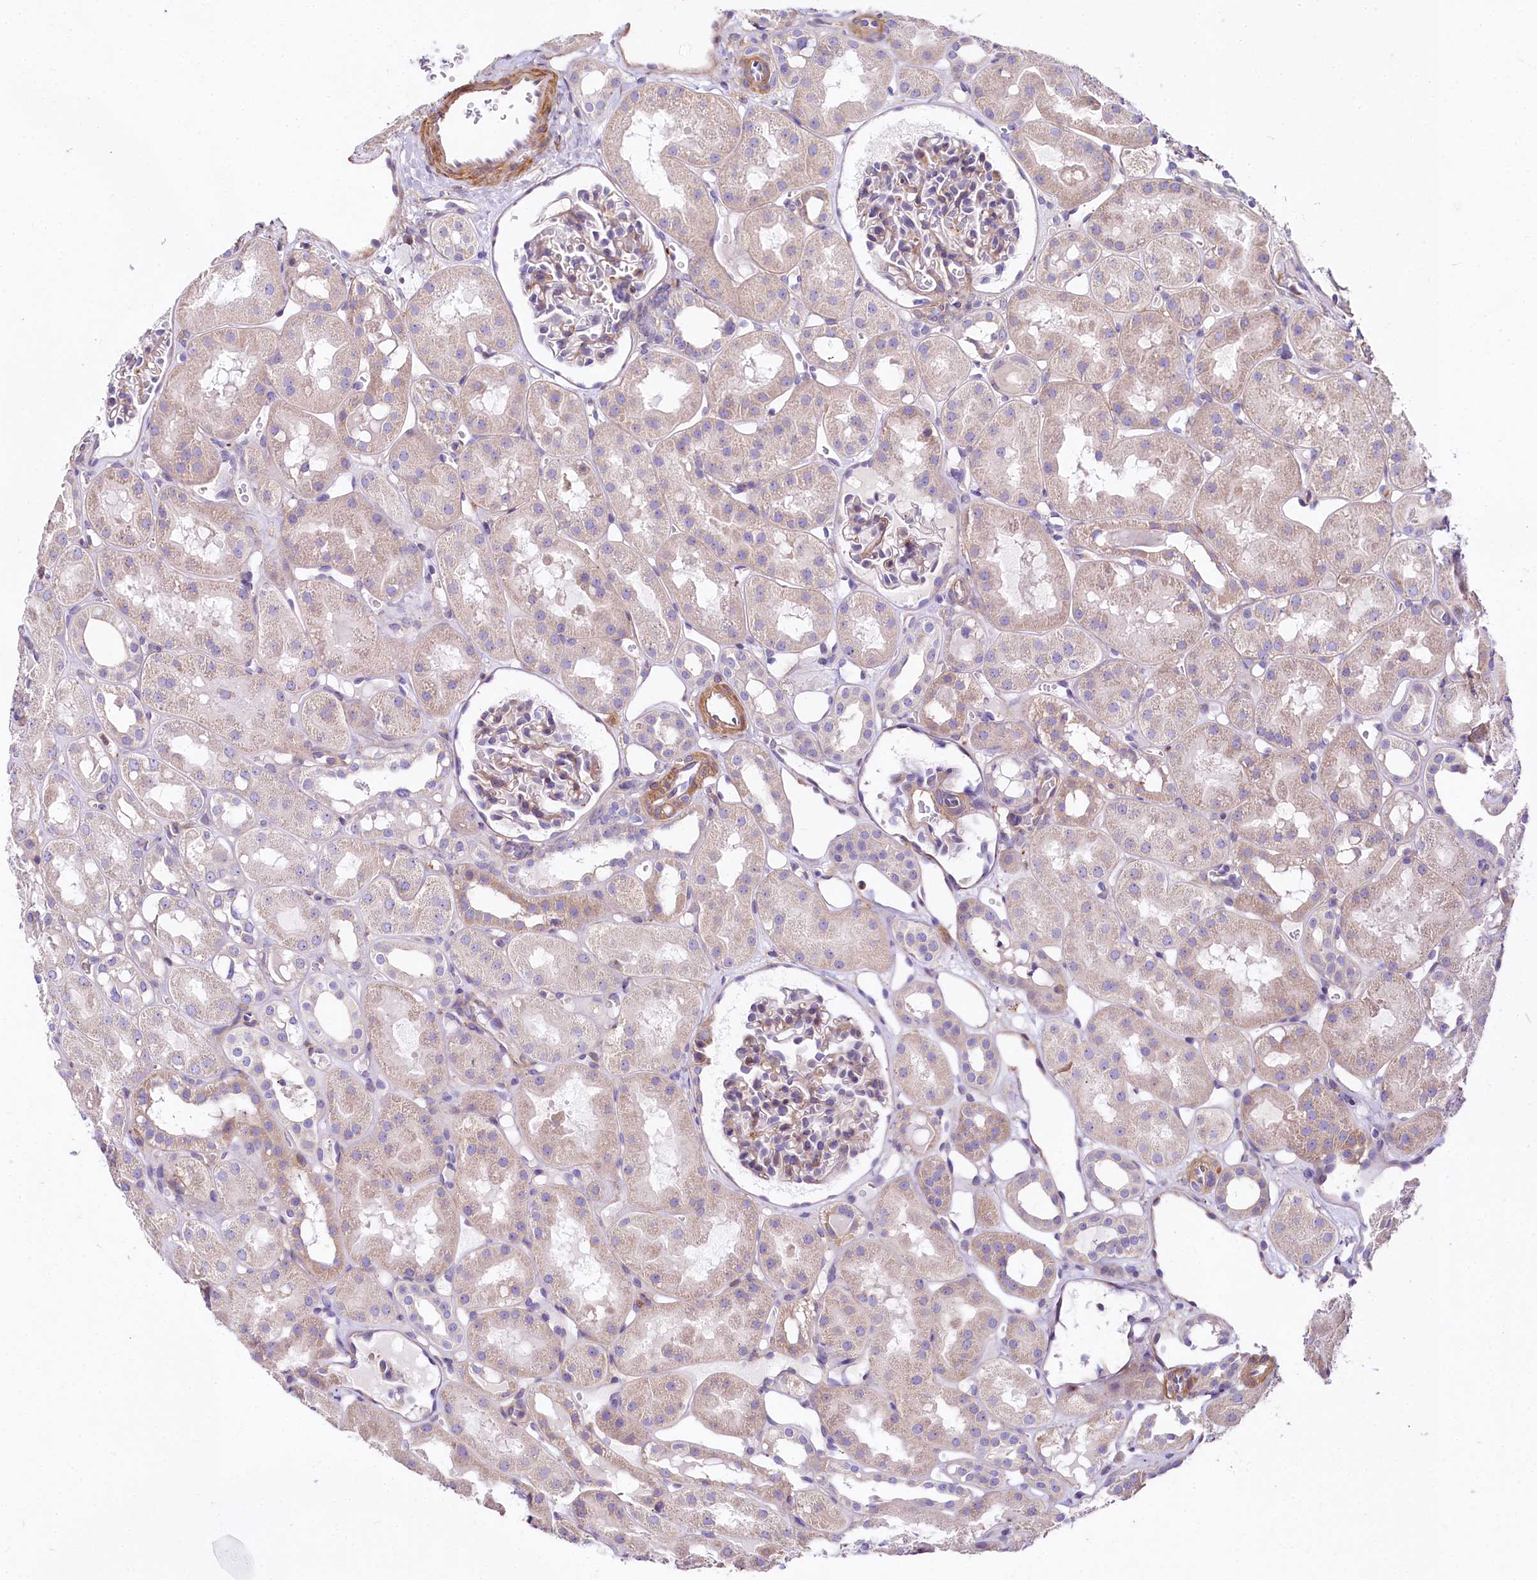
{"staining": {"intensity": "weak", "quantity": "25%-75%", "location": "cytoplasmic/membranous"}, "tissue": "kidney", "cell_type": "Cells in glomeruli", "image_type": "normal", "snomed": [{"axis": "morphology", "description": "Normal tissue, NOS"}, {"axis": "topography", "description": "Kidney"}], "caption": "Kidney stained with DAB immunohistochemistry demonstrates low levels of weak cytoplasmic/membranous positivity in about 25%-75% of cells in glomeruli. (IHC, brightfield microscopy, high magnification).", "gene": "FCHSD2", "patient": {"sex": "male", "age": 16}}